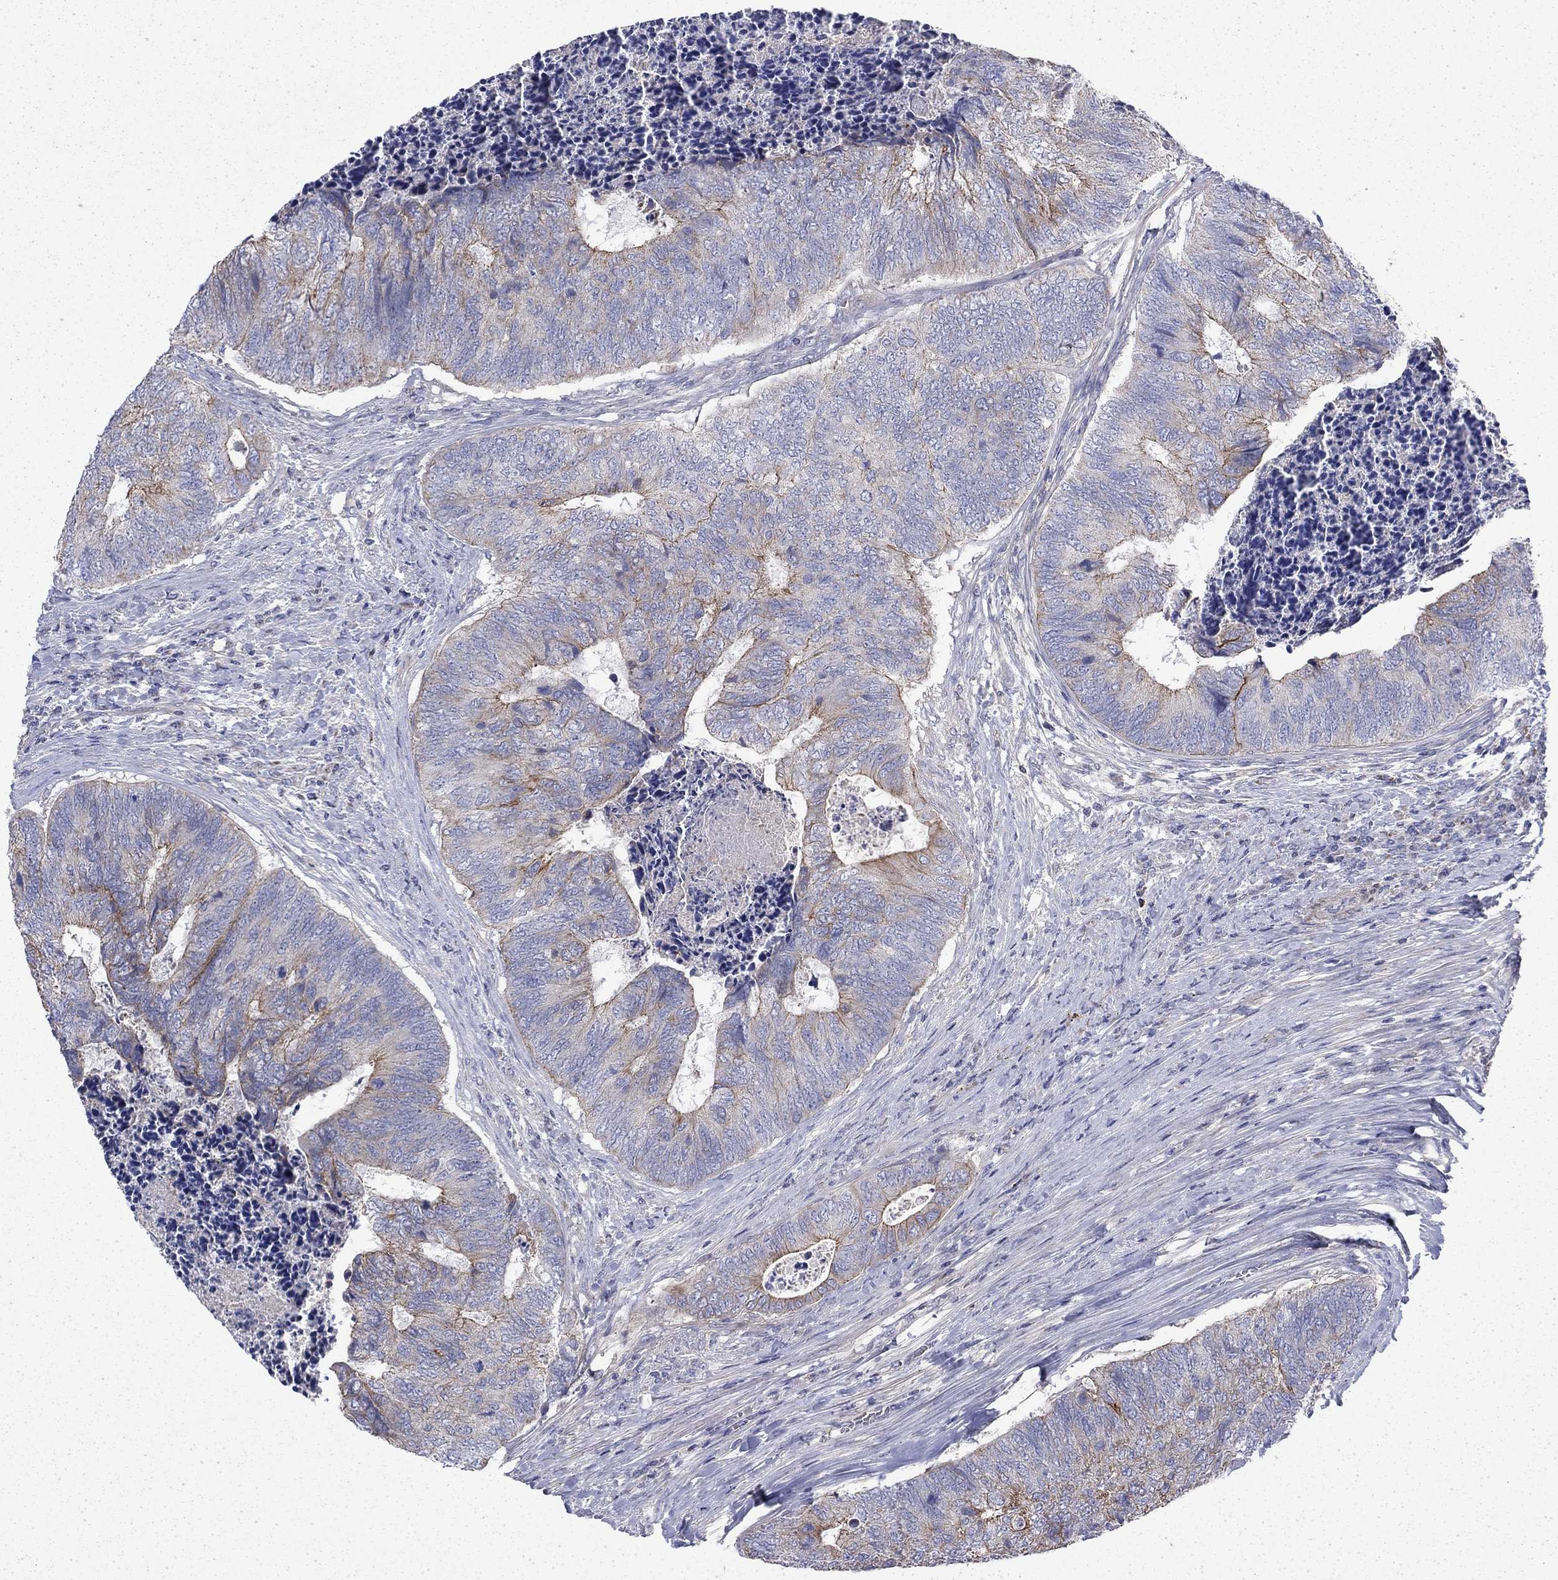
{"staining": {"intensity": "moderate", "quantity": "<25%", "location": "cytoplasmic/membranous"}, "tissue": "colorectal cancer", "cell_type": "Tumor cells", "image_type": "cancer", "snomed": [{"axis": "morphology", "description": "Adenocarcinoma, NOS"}, {"axis": "topography", "description": "Colon"}], "caption": "Human colorectal cancer (adenocarcinoma) stained for a protein (brown) exhibits moderate cytoplasmic/membranous positive expression in approximately <25% of tumor cells.", "gene": "DTNA", "patient": {"sex": "female", "age": 67}}